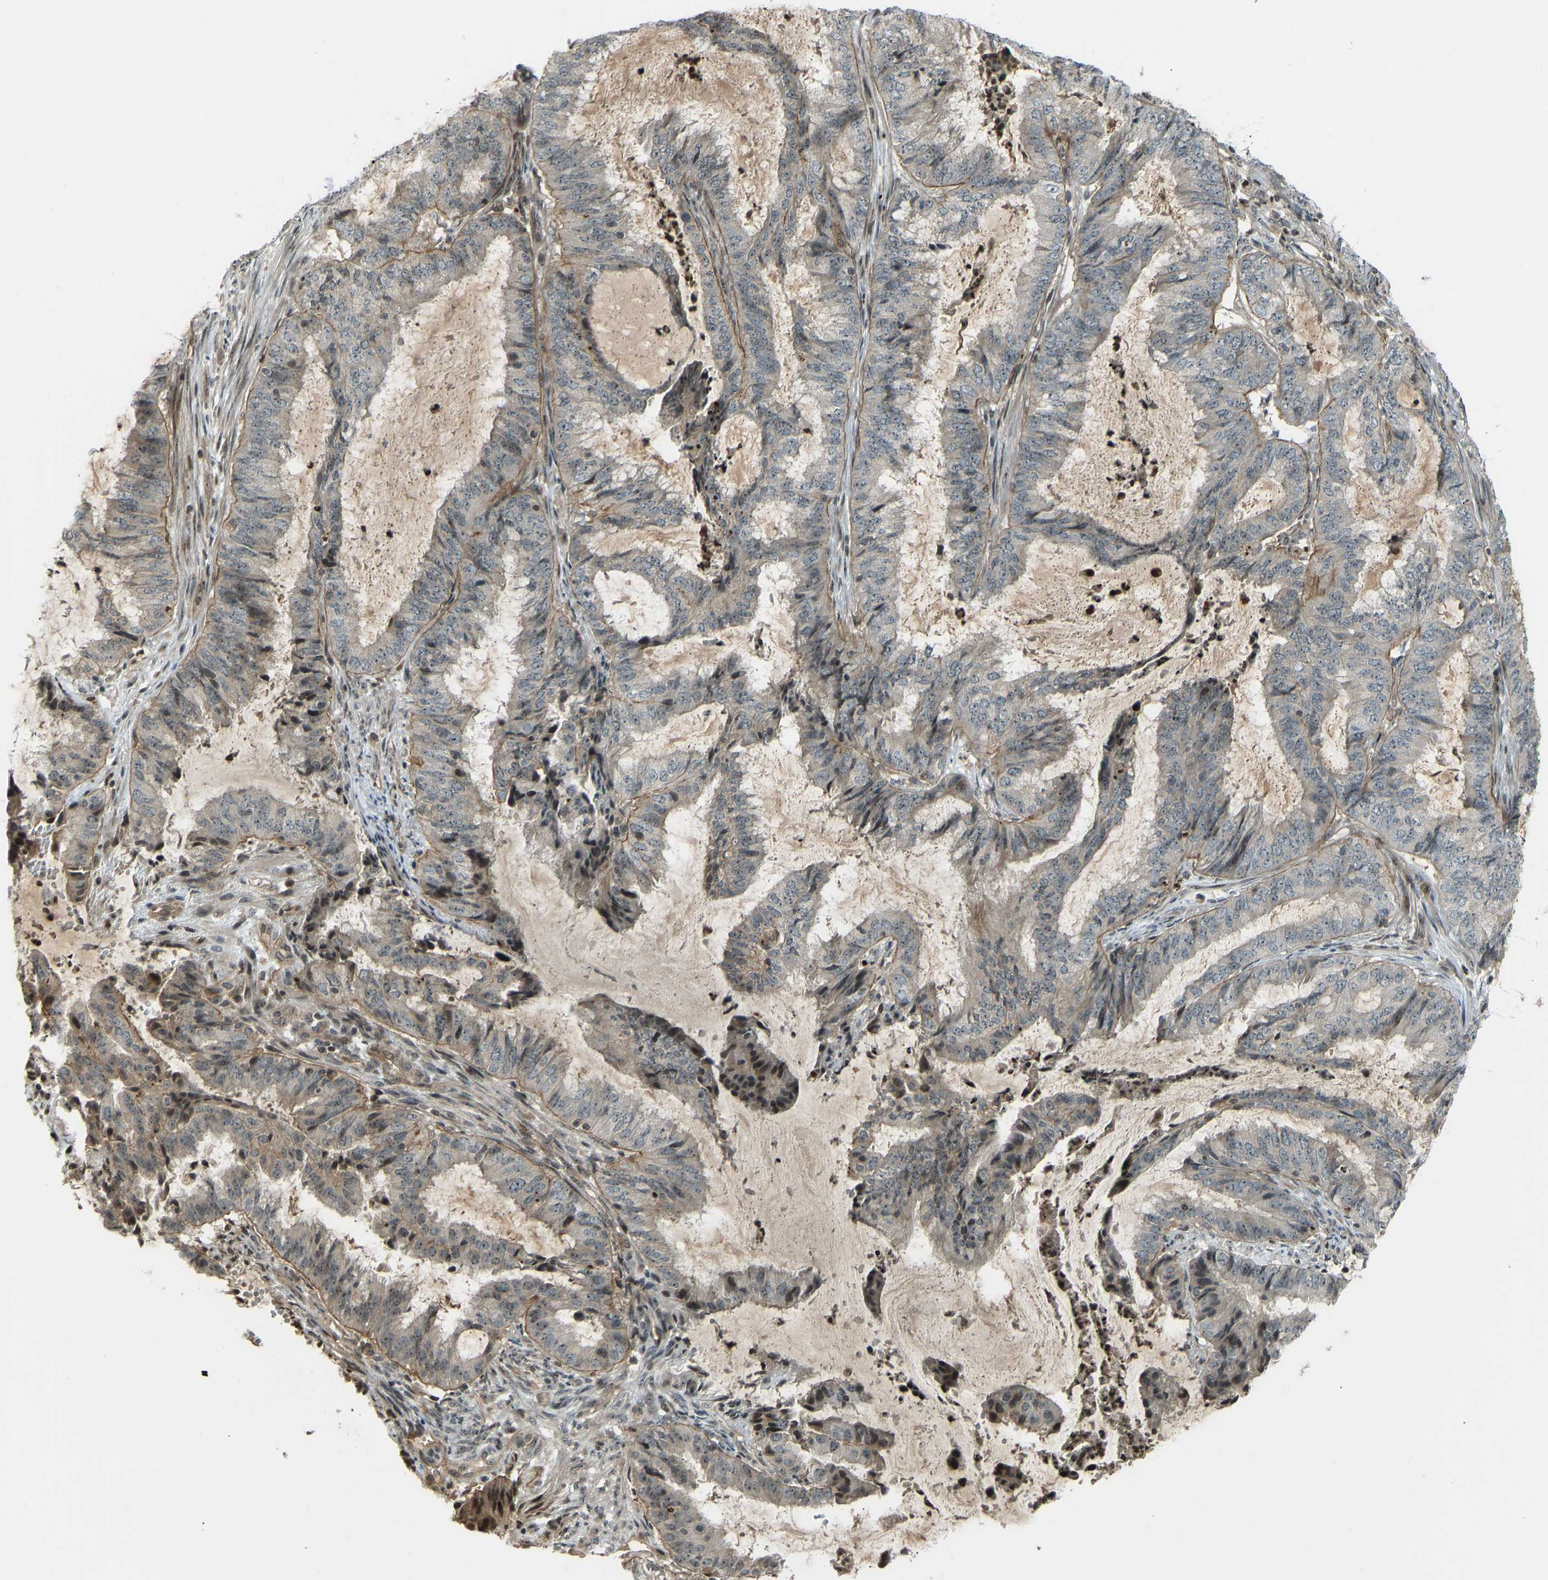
{"staining": {"intensity": "moderate", "quantity": "<25%", "location": "cytoplasmic/membranous"}, "tissue": "endometrial cancer", "cell_type": "Tumor cells", "image_type": "cancer", "snomed": [{"axis": "morphology", "description": "Adenocarcinoma, NOS"}, {"axis": "topography", "description": "Endometrium"}], "caption": "Tumor cells demonstrate low levels of moderate cytoplasmic/membranous staining in approximately <25% of cells in endometrial adenocarcinoma. Immunohistochemistry stains the protein of interest in brown and the nuclei are stained blue.", "gene": "SVOPL", "patient": {"sex": "female", "age": 51}}